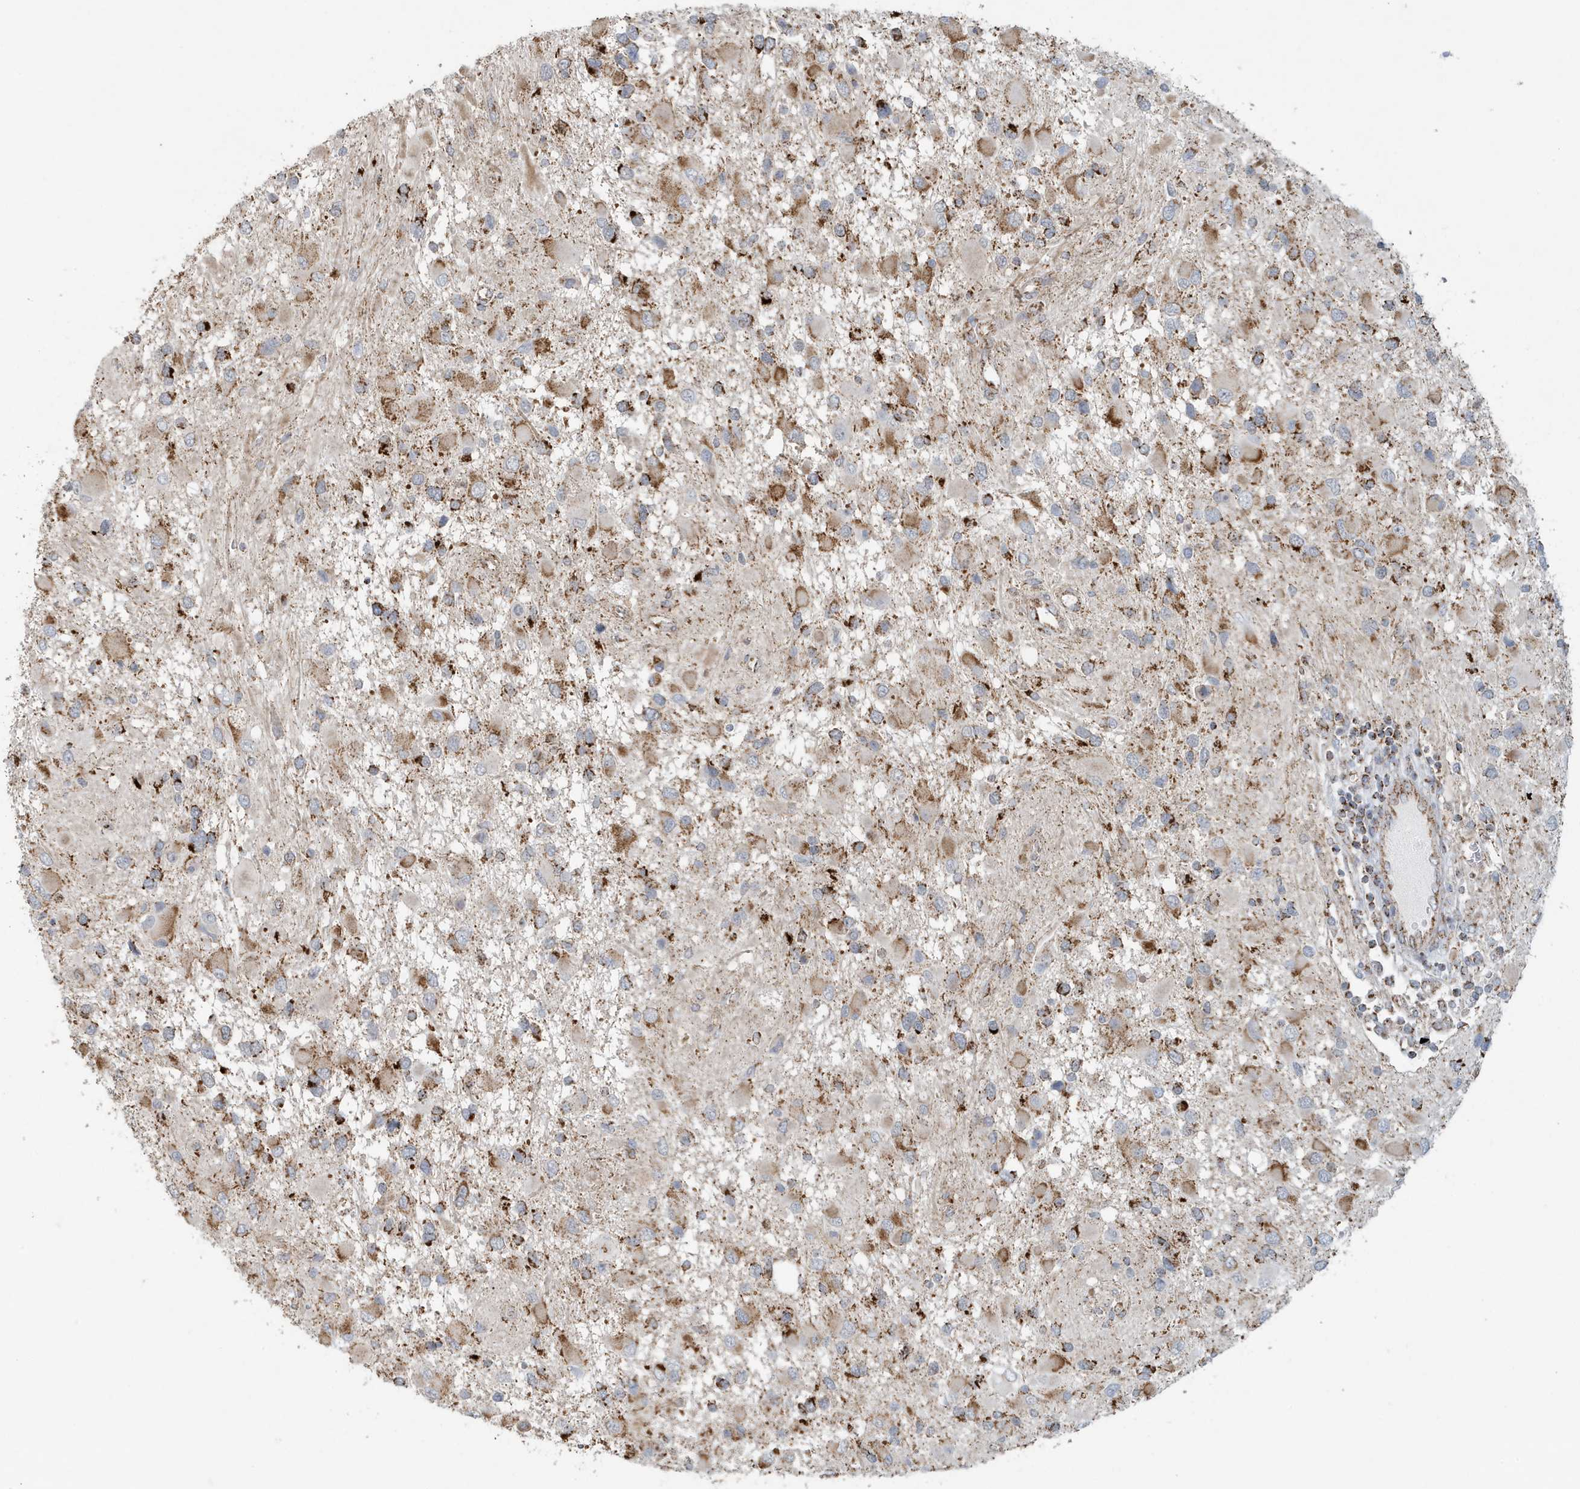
{"staining": {"intensity": "moderate", "quantity": ">75%", "location": "cytoplasmic/membranous"}, "tissue": "glioma", "cell_type": "Tumor cells", "image_type": "cancer", "snomed": [{"axis": "morphology", "description": "Glioma, malignant, High grade"}, {"axis": "topography", "description": "Brain"}], "caption": "The immunohistochemical stain shows moderate cytoplasmic/membranous expression in tumor cells of malignant glioma (high-grade) tissue.", "gene": "MAN1A1", "patient": {"sex": "male", "age": 53}}